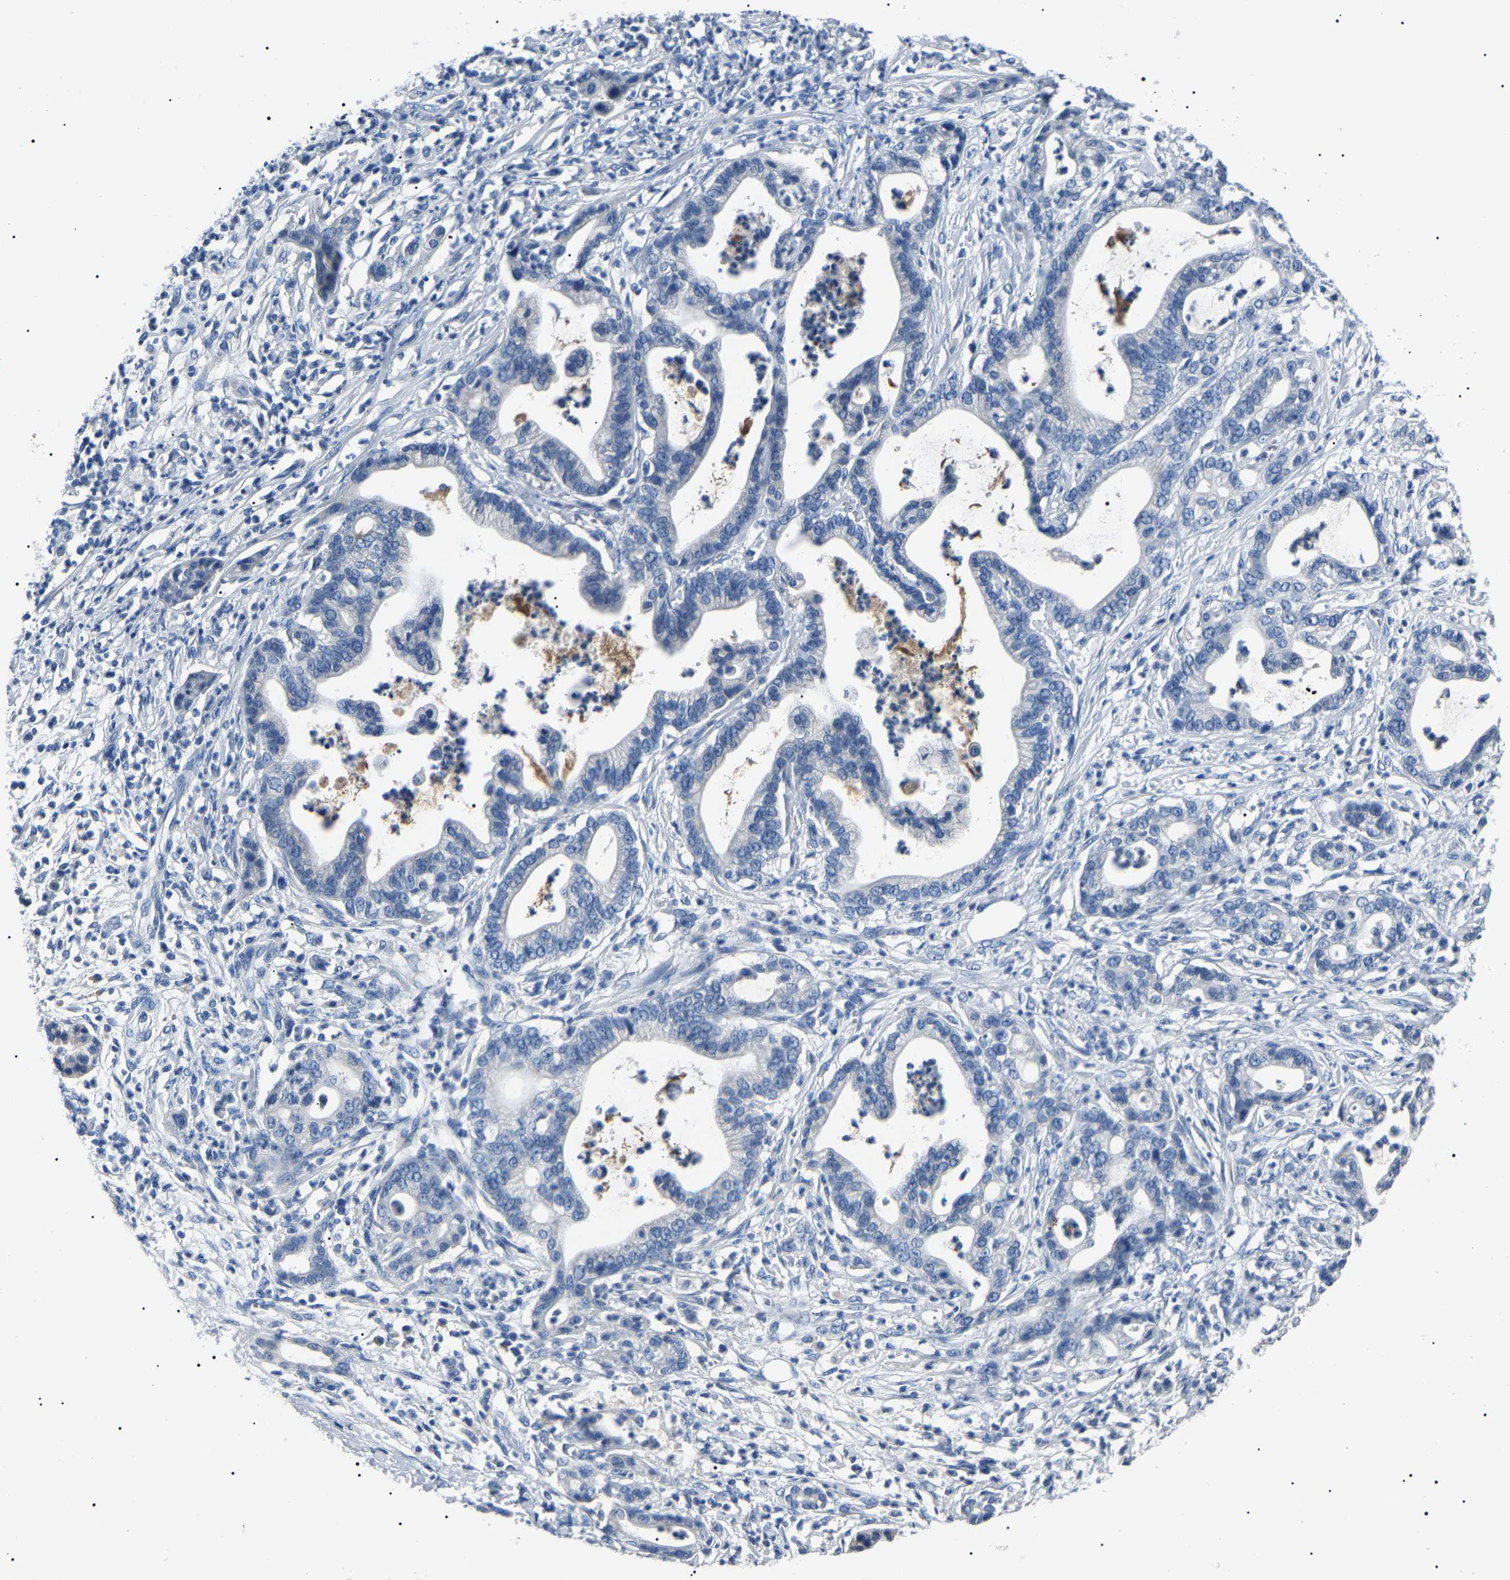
{"staining": {"intensity": "negative", "quantity": "none", "location": "none"}, "tissue": "pancreatic cancer", "cell_type": "Tumor cells", "image_type": "cancer", "snomed": [{"axis": "morphology", "description": "Adenocarcinoma, NOS"}, {"axis": "topography", "description": "Pancreas"}], "caption": "Micrograph shows no significant protein staining in tumor cells of pancreatic cancer (adenocarcinoma).", "gene": "KLK15", "patient": {"sex": "male", "age": 69}}